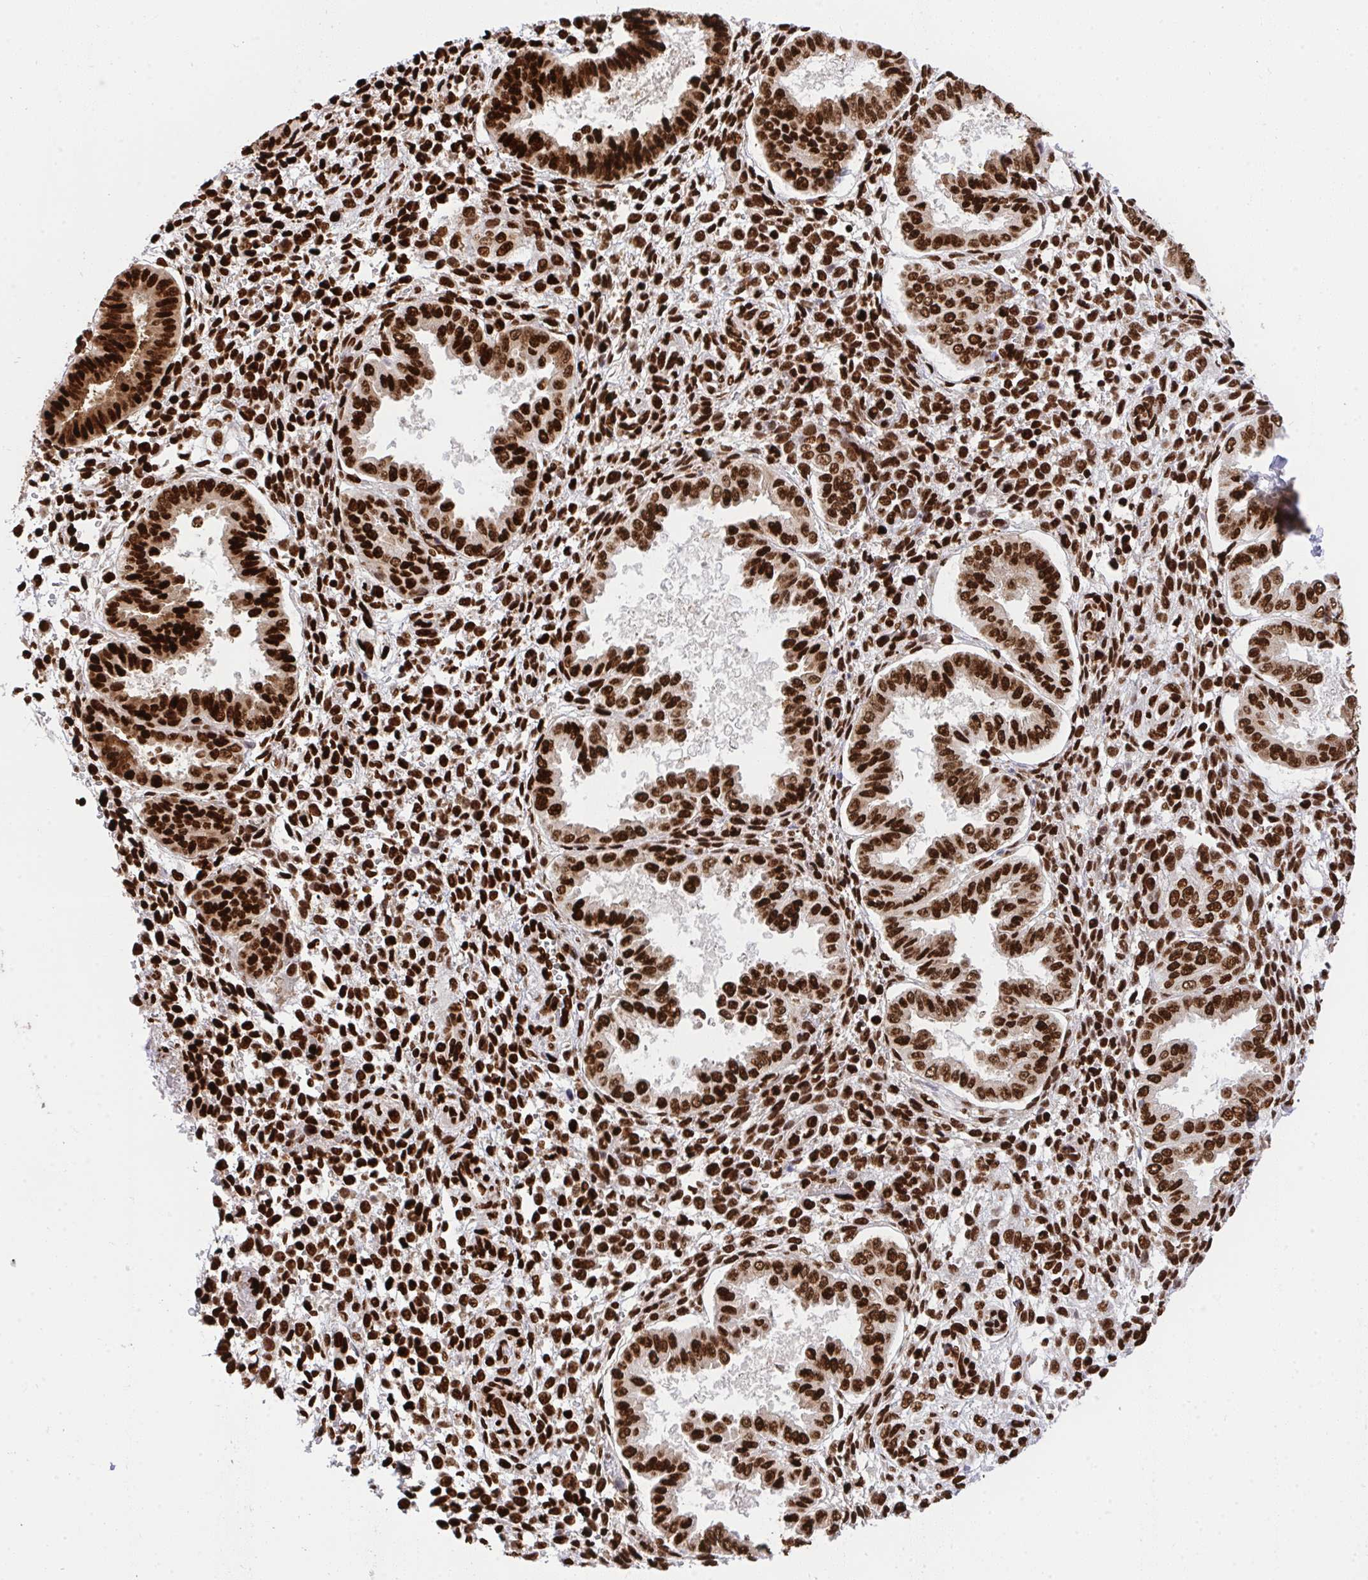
{"staining": {"intensity": "strong", "quantity": ">75%", "location": "nuclear"}, "tissue": "endometrium", "cell_type": "Cells in endometrial stroma", "image_type": "normal", "snomed": [{"axis": "morphology", "description": "Normal tissue, NOS"}, {"axis": "topography", "description": "Endometrium"}], "caption": "This histopathology image displays IHC staining of benign endometrium, with high strong nuclear positivity in approximately >75% of cells in endometrial stroma.", "gene": "HNRNPL", "patient": {"sex": "female", "age": 24}}